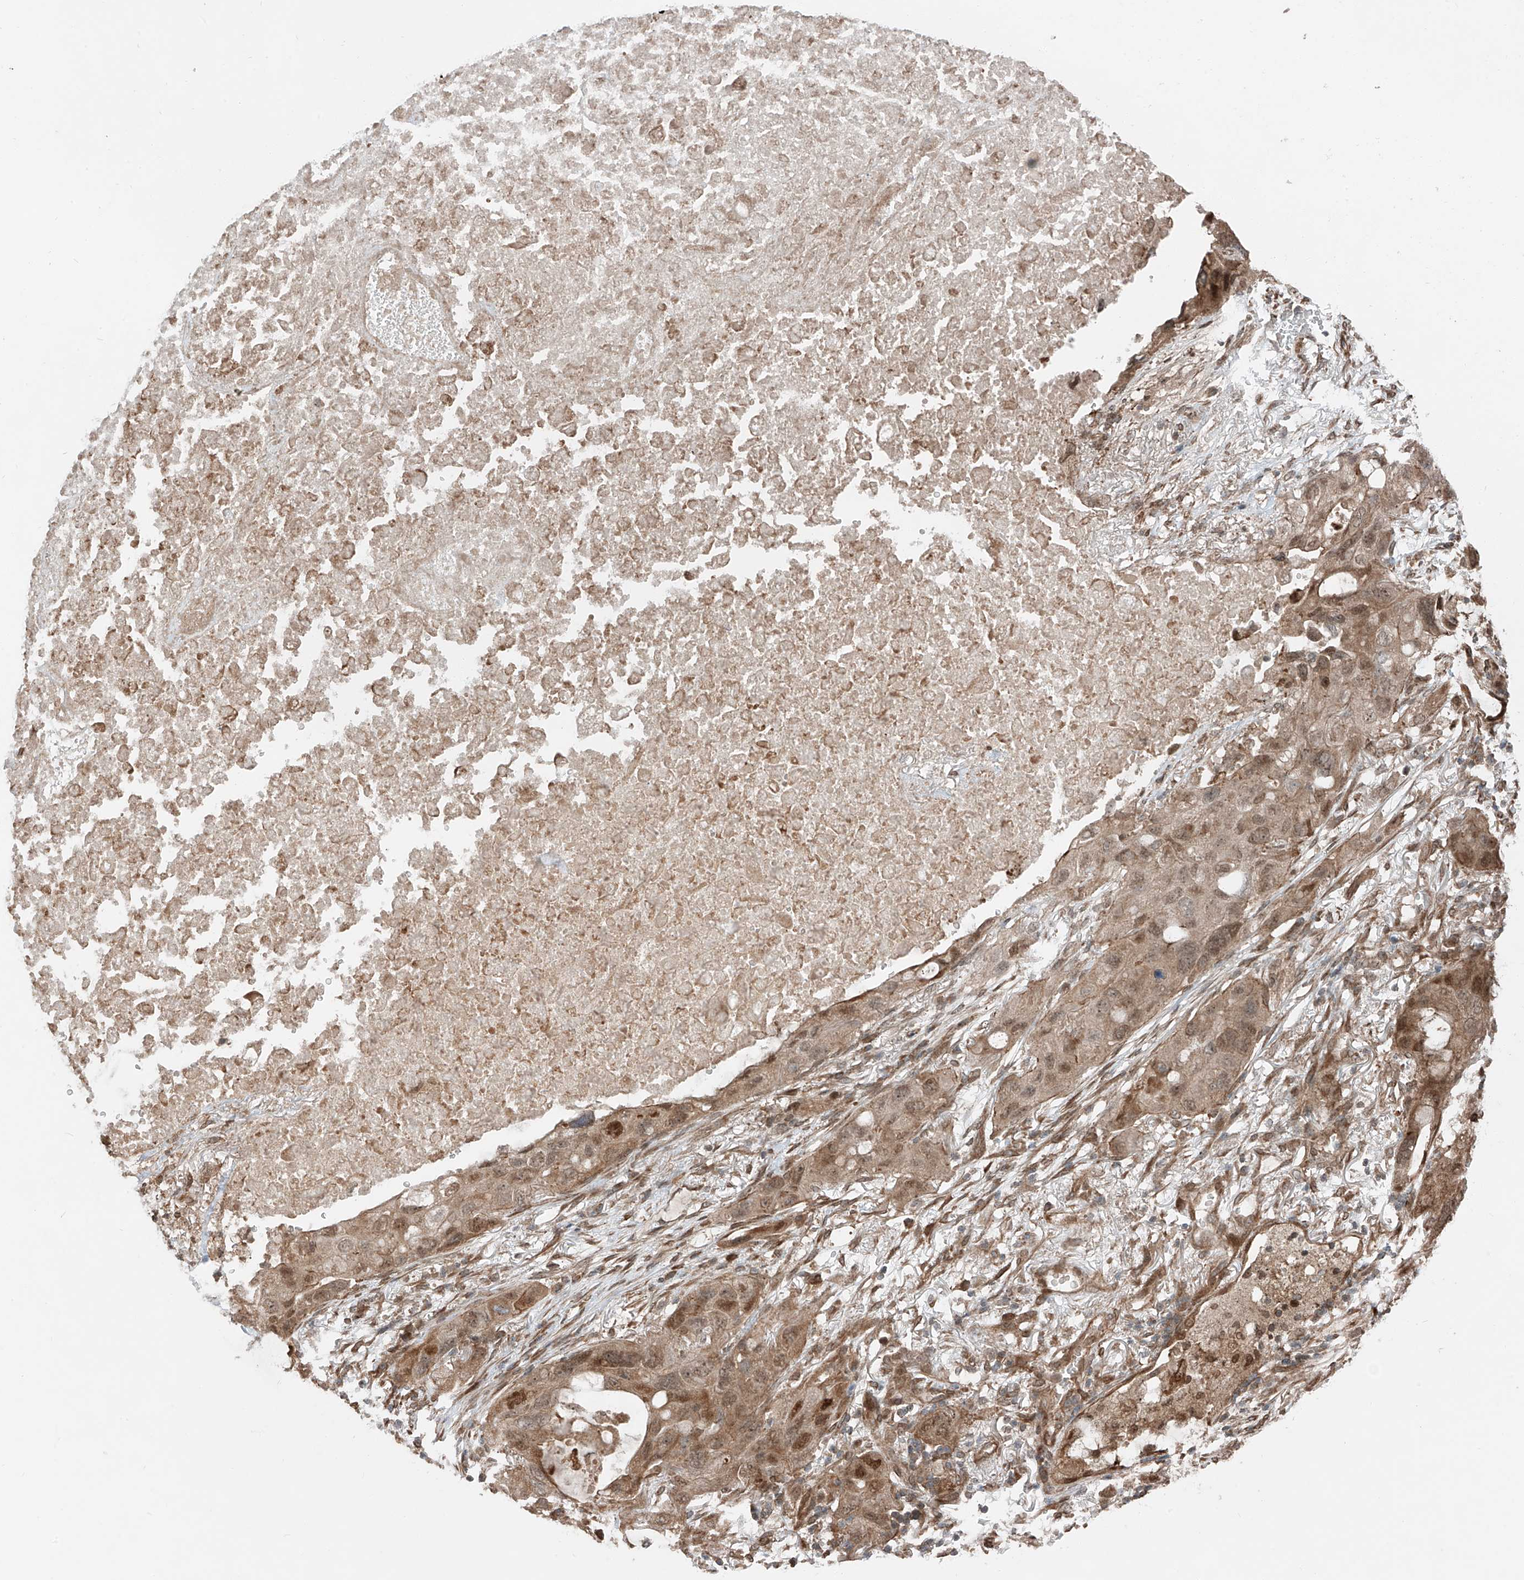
{"staining": {"intensity": "moderate", "quantity": ">75%", "location": "cytoplasmic/membranous,nuclear"}, "tissue": "lung cancer", "cell_type": "Tumor cells", "image_type": "cancer", "snomed": [{"axis": "morphology", "description": "Squamous cell carcinoma, NOS"}, {"axis": "topography", "description": "Lung"}], "caption": "IHC staining of lung cancer, which exhibits medium levels of moderate cytoplasmic/membranous and nuclear expression in approximately >75% of tumor cells indicating moderate cytoplasmic/membranous and nuclear protein positivity. The staining was performed using DAB (3,3'-diaminobenzidine) (brown) for protein detection and nuclei were counterstained in hematoxylin (blue).", "gene": "CEP162", "patient": {"sex": "female", "age": 73}}